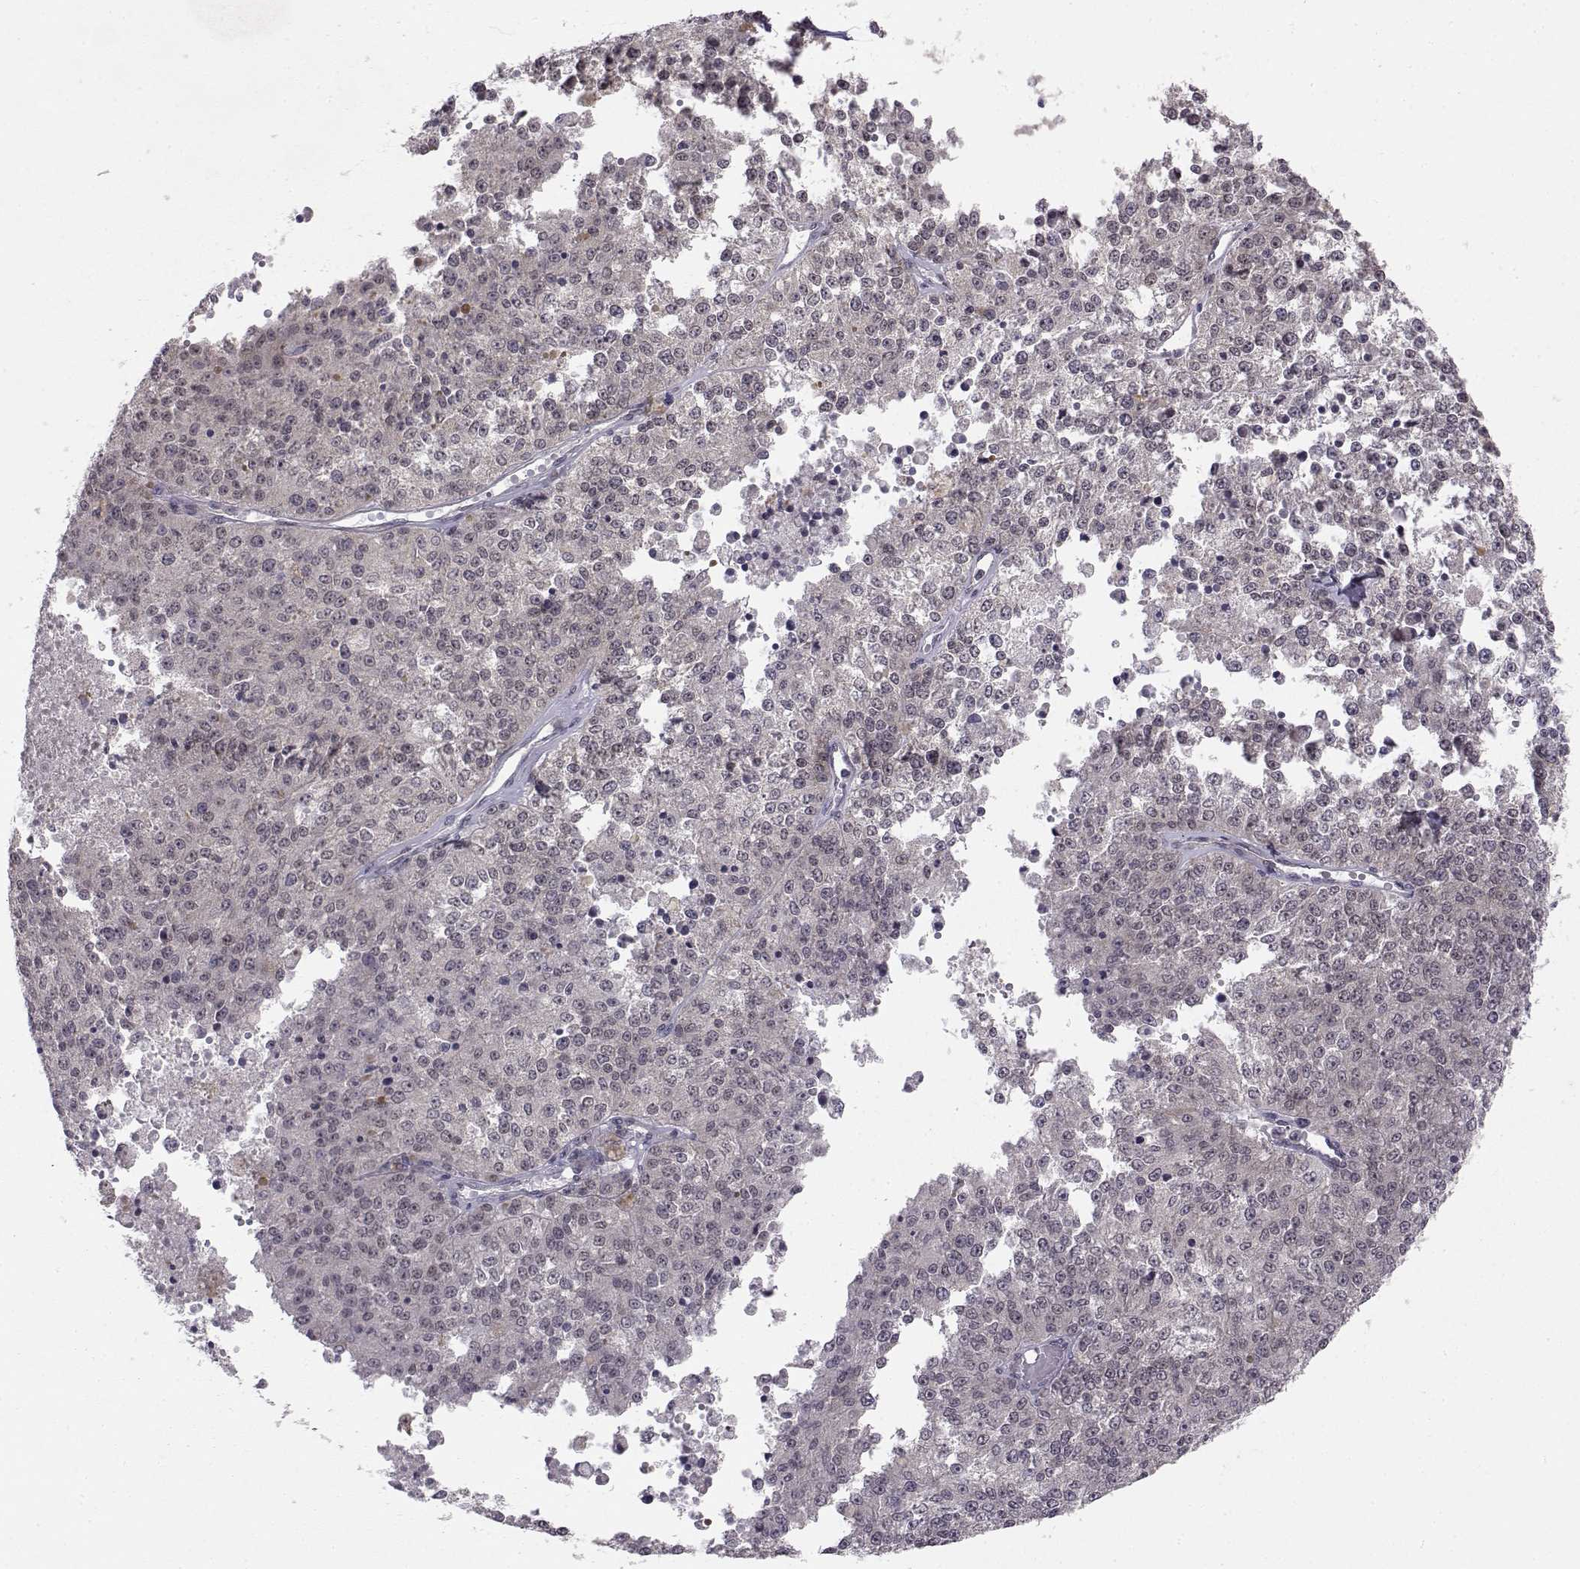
{"staining": {"intensity": "negative", "quantity": "none", "location": "none"}, "tissue": "melanoma", "cell_type": "Tumor cells", "image_type": "cancer", "snomed": [{"axis": "morphology", "description": "Malignant melanoma, Metastatic site"}, {"axis": "topography", "description": "Lymph node"}], "caption": "This micrograph is of malignant melanoma (metastatic site) stained with IHC to label a protein in brown with the nuclei are counter-stained blue. There is no positivity in tumor cells.", "gene": "KIF13B", "patient": {"sex": "female", "age": 64}}